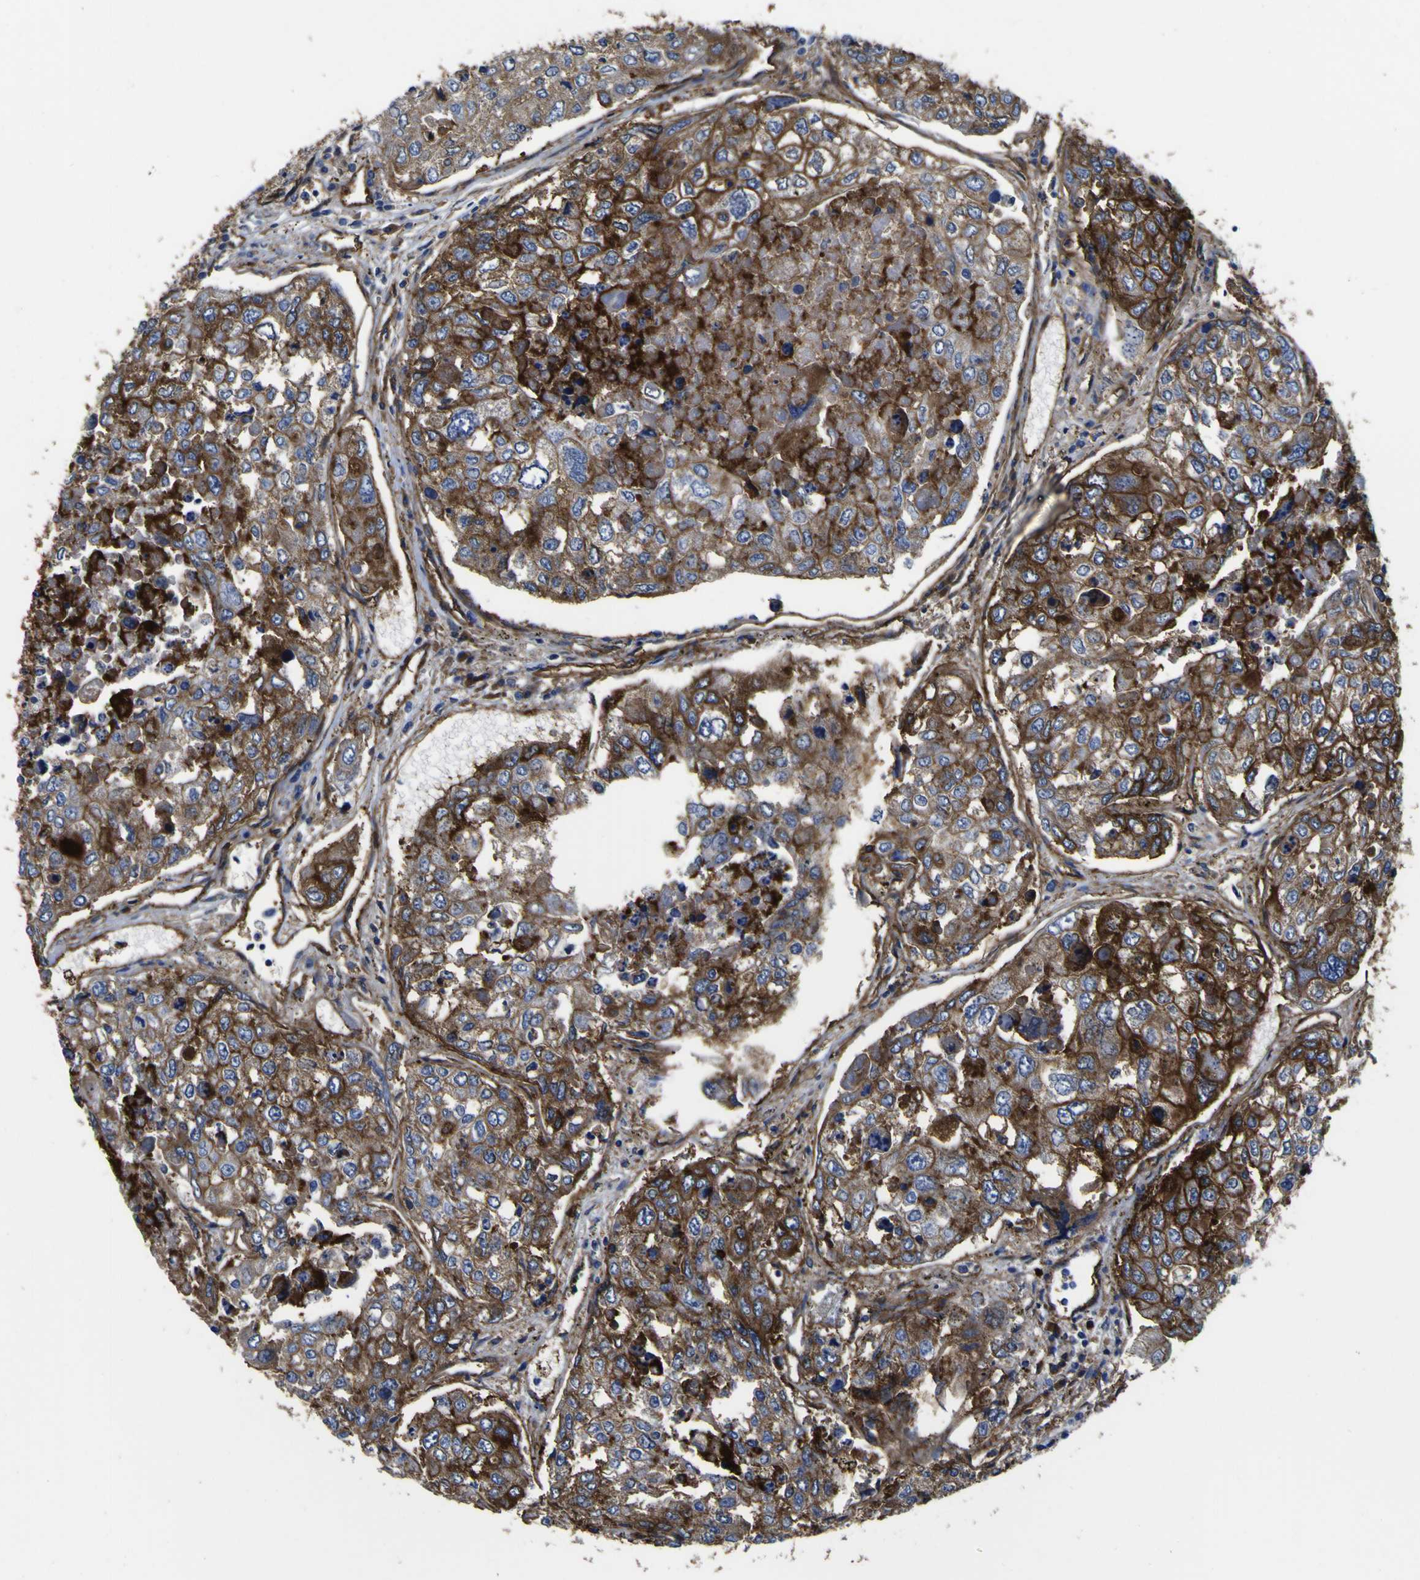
{"staining": {"intensity": "moderate", "quantity": ">75%", "location": "cytoplasmic/membranous"}, "tissue": "urothelial cancer", "cell_type": "Tumor cells", "image_type": "cancer", "snomed": [{"axis": "morphology", "description": "Urothelial carcinoma, High grade"}, {"axis": "topography", "description": "Lymph node"}, {"axis": "topography", "description": "Urinary bladder"}], "caption": "Urothelial carcinoma (high-grade) stained with a brown dye shows moderate cytoplasmic/membranous positive positivity in about >75% of tumor cells.", "gene": "CD151", "patient": {"sex": "male", "age": 51}}